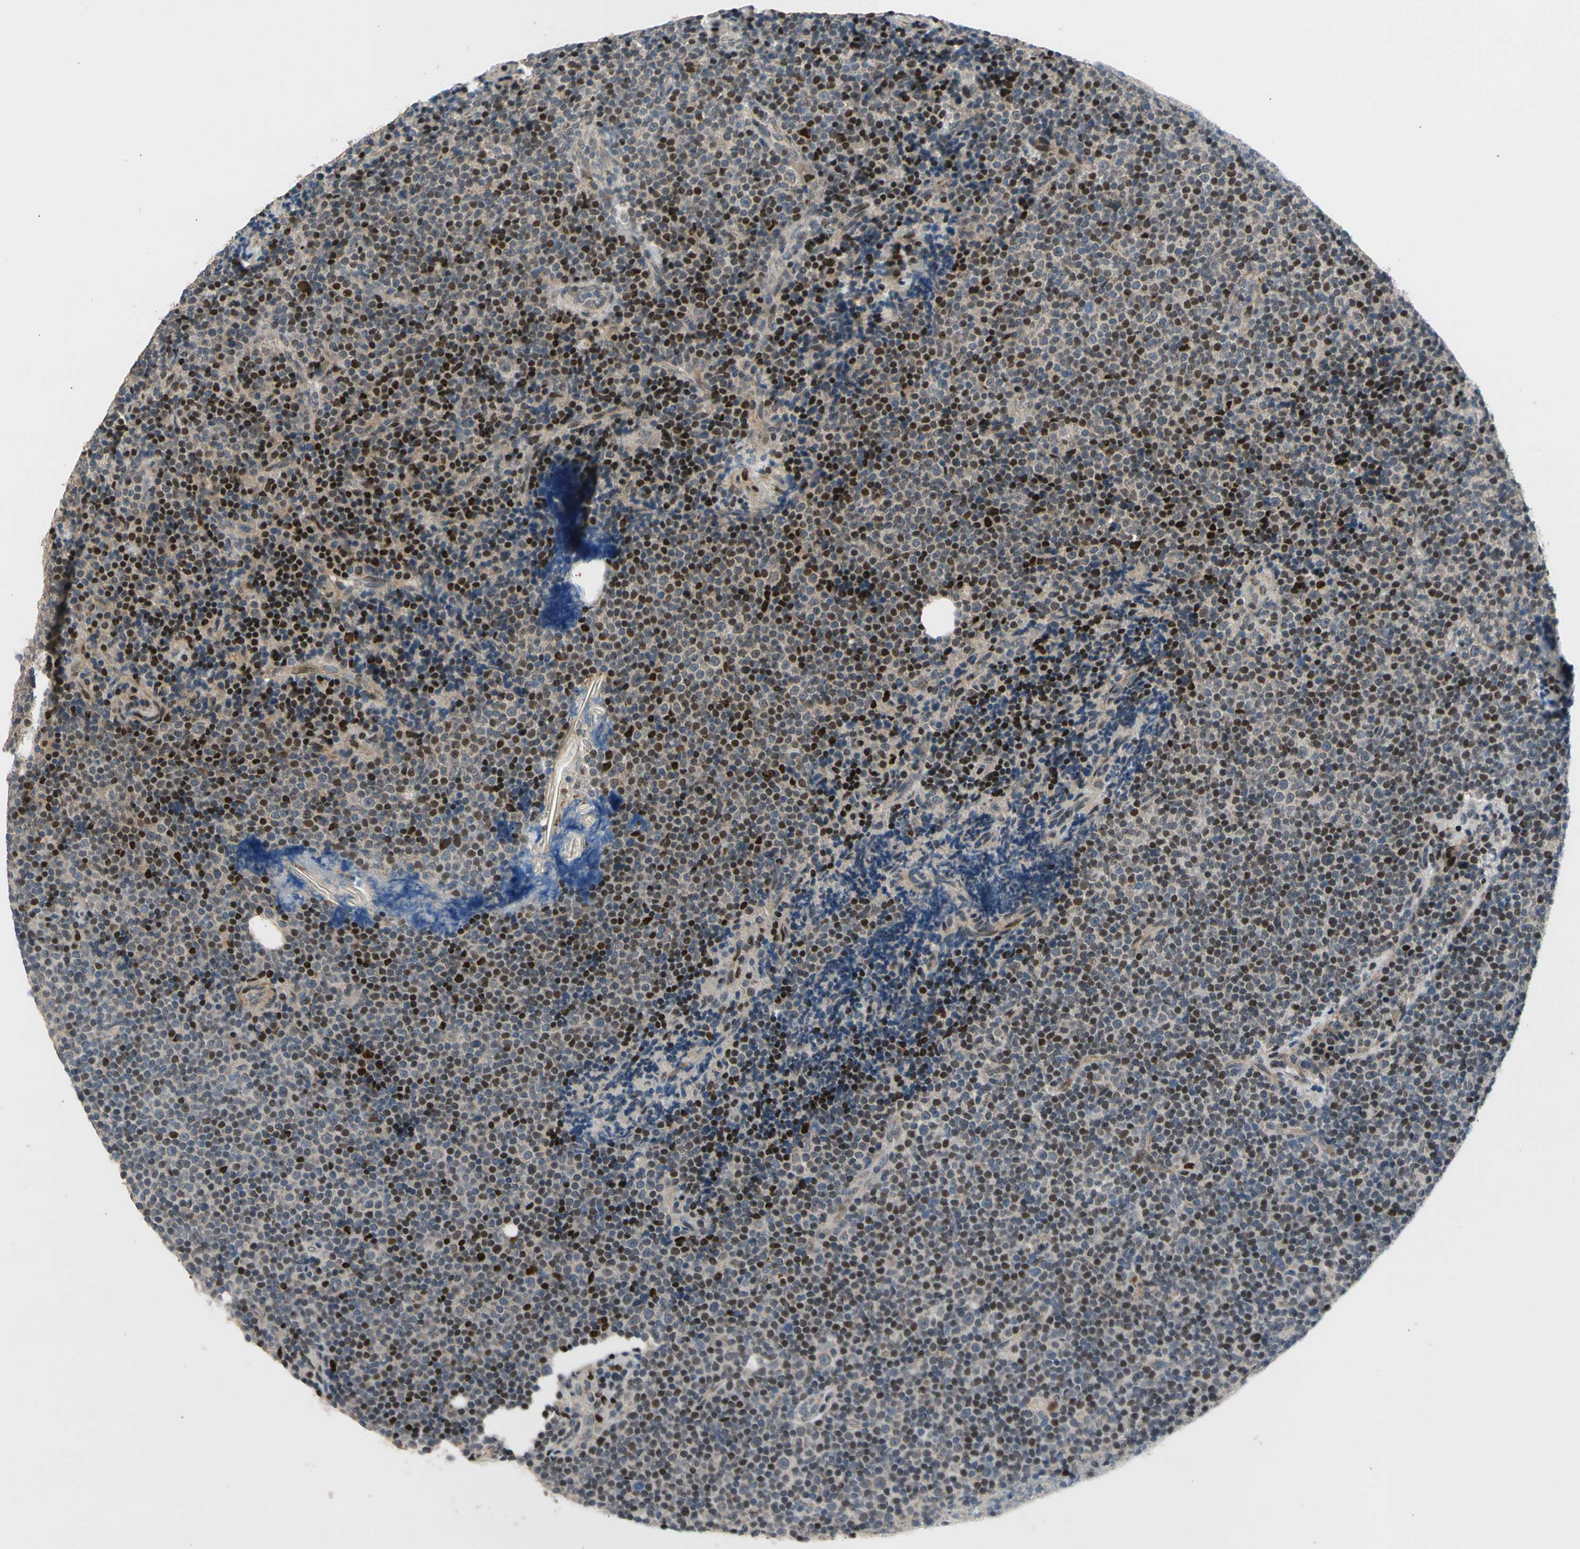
{"staining": {"intensity": "strong", "quantity": "<25%", "location": "nuclear"}, "tissue": "lymphoma", "cell_type": "Tumor cells", "image_type": "cancer", "snomed": [{"axis": "morphology", "description": "Malignant lymphoma, non-Hodgkin's type, Low grade"}, {"axis": "topography", "description": "Lymph node"}], "caption": "This is a histology image of immunohistochemistry (IHC) staining of lymphoma, which shows strong expression in the nuclear of tumor cells.", "gene": "ZNF184", "patient": {"sex": "female", "age": 67}}